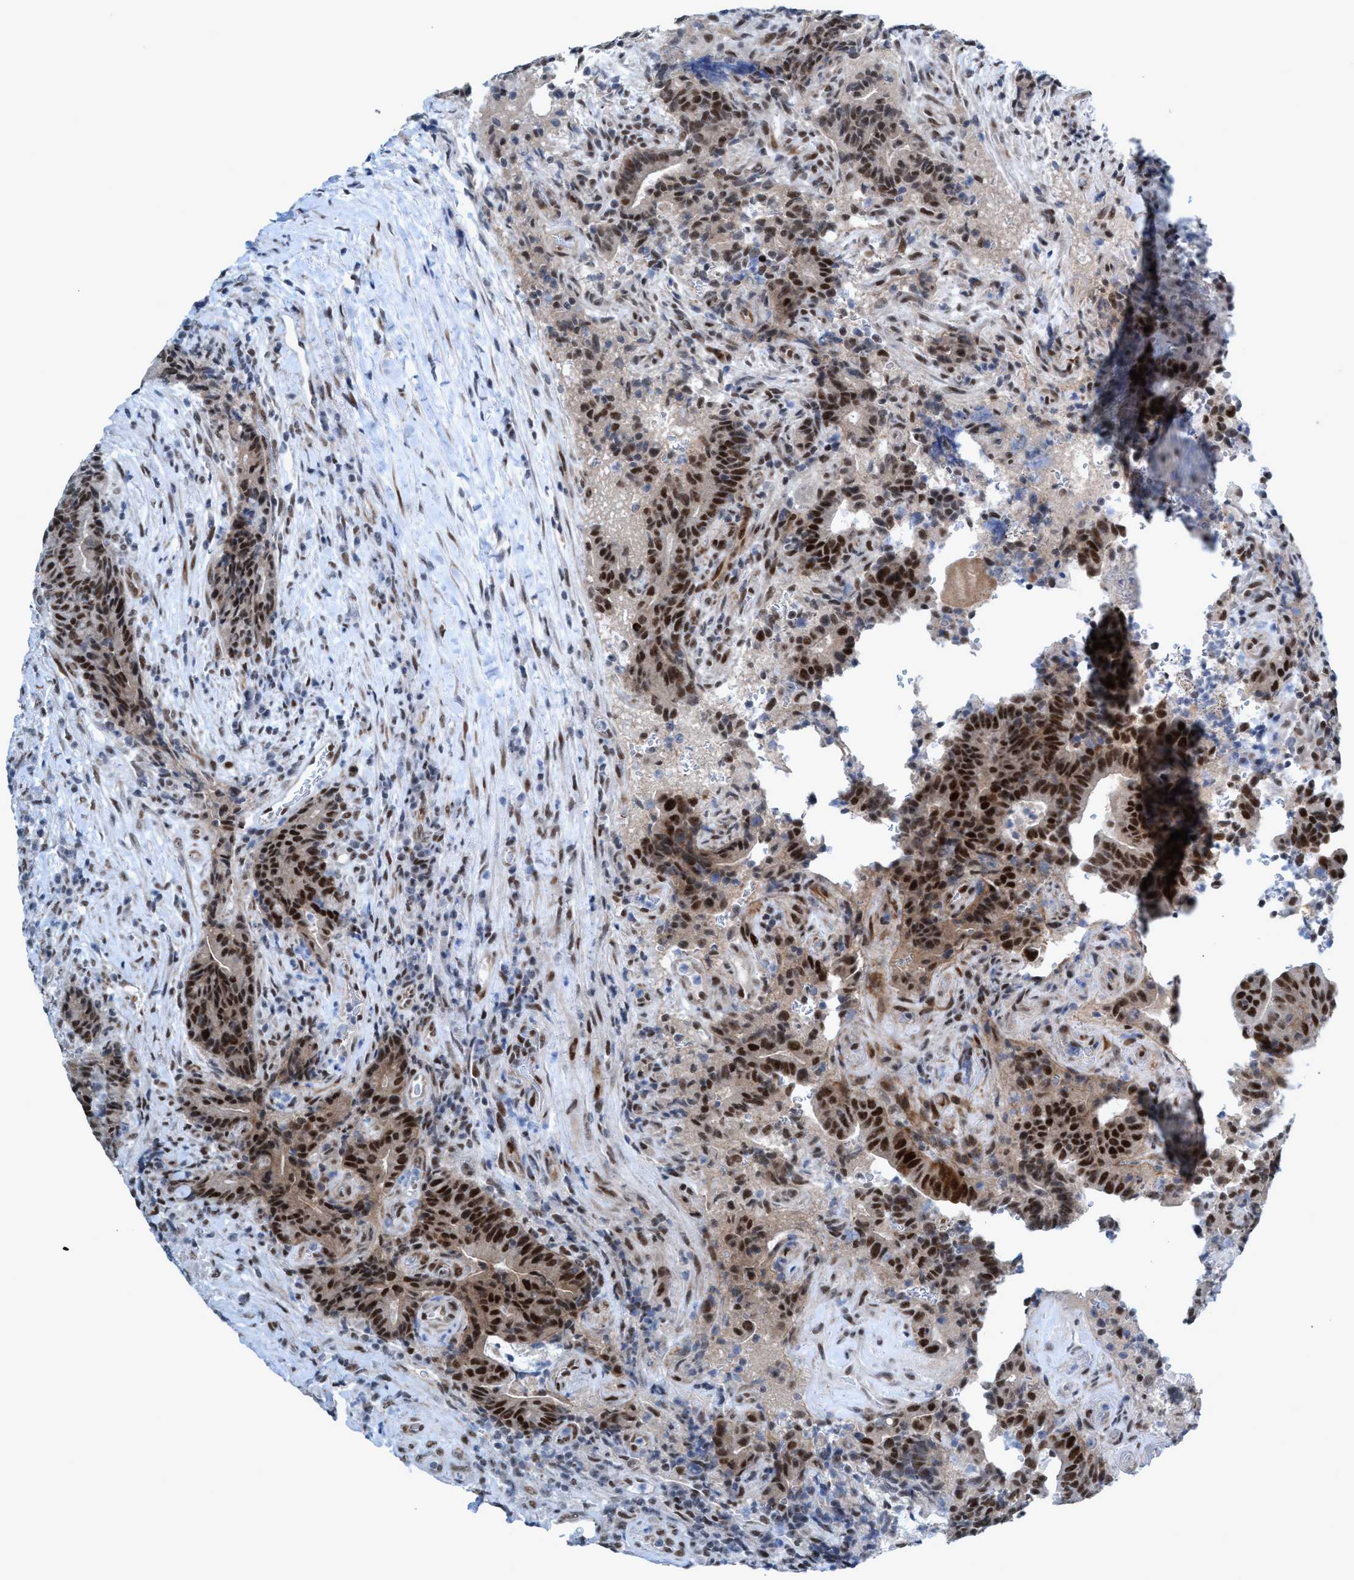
{"staining": {"intensity": "strong", "quantity": ">75%", "location": "nuclear"}, "tissue": "colorectal cancer", "cell_type": "Tumor cells", "image_type": "cancer", "snomed": [{"axis": "morphology", "description": "Normal tissue, NOS"}, {"axis": "morphology", "description": "Adenocarcinoma, NOS"}, {"axis": "topography", "description": "Colon"}], "caption": "Immunohistochemistry (IHC) (DAB (3,3'-diaminobenzidine)) staining of colorectal cancer shows strong nuclear protein expression in approximately >75% of tumor cells.", "gene": "CWC27", "patient": {"sex": "female", "age": 75}}